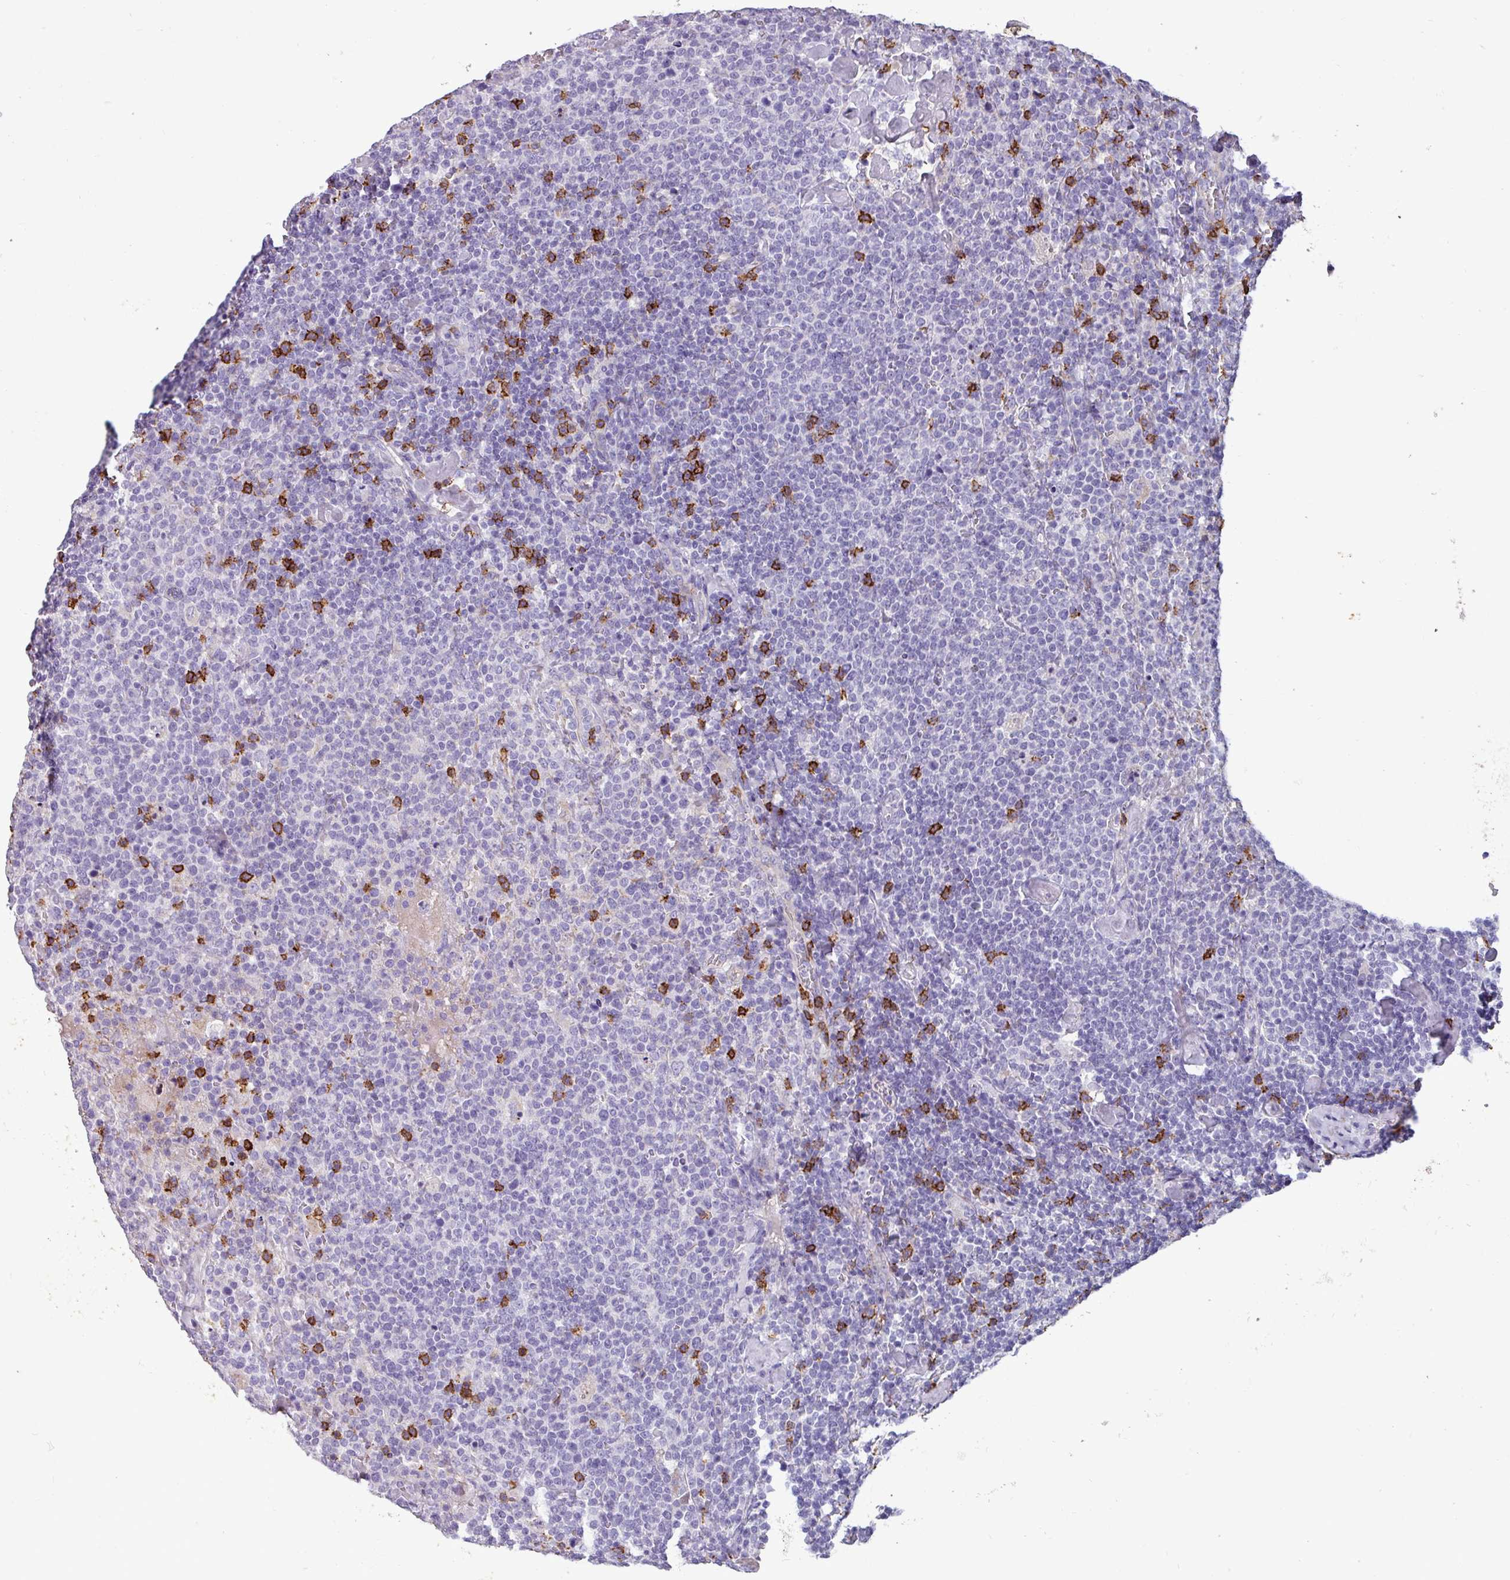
{"staining": {"intensity": "strong", "quantity": "<25%", "location": "cytoplasmic/membranous"}, "tissue": "lymphoma", "cell_type": "Tumor cells", "image_type": "cancer", "snomed": [{"axis": "morphology", "description": "Malignant lymphoma, non-Hodgkin's type, High grade"}, {"axis": "topography", "description": "Lymph node"}], "caption": "Immunohistochemical staining of human lymphoma demonstrates strong cytoplasmic/membranous protein positivity in approximately <25% of tumor cells. (DAB (3,3'-diaminobenzidine) = brown stain, brightfield microscopy at high magnification).", "gene": "CD8A", "patient": {"sex": "male", "age": 61}}